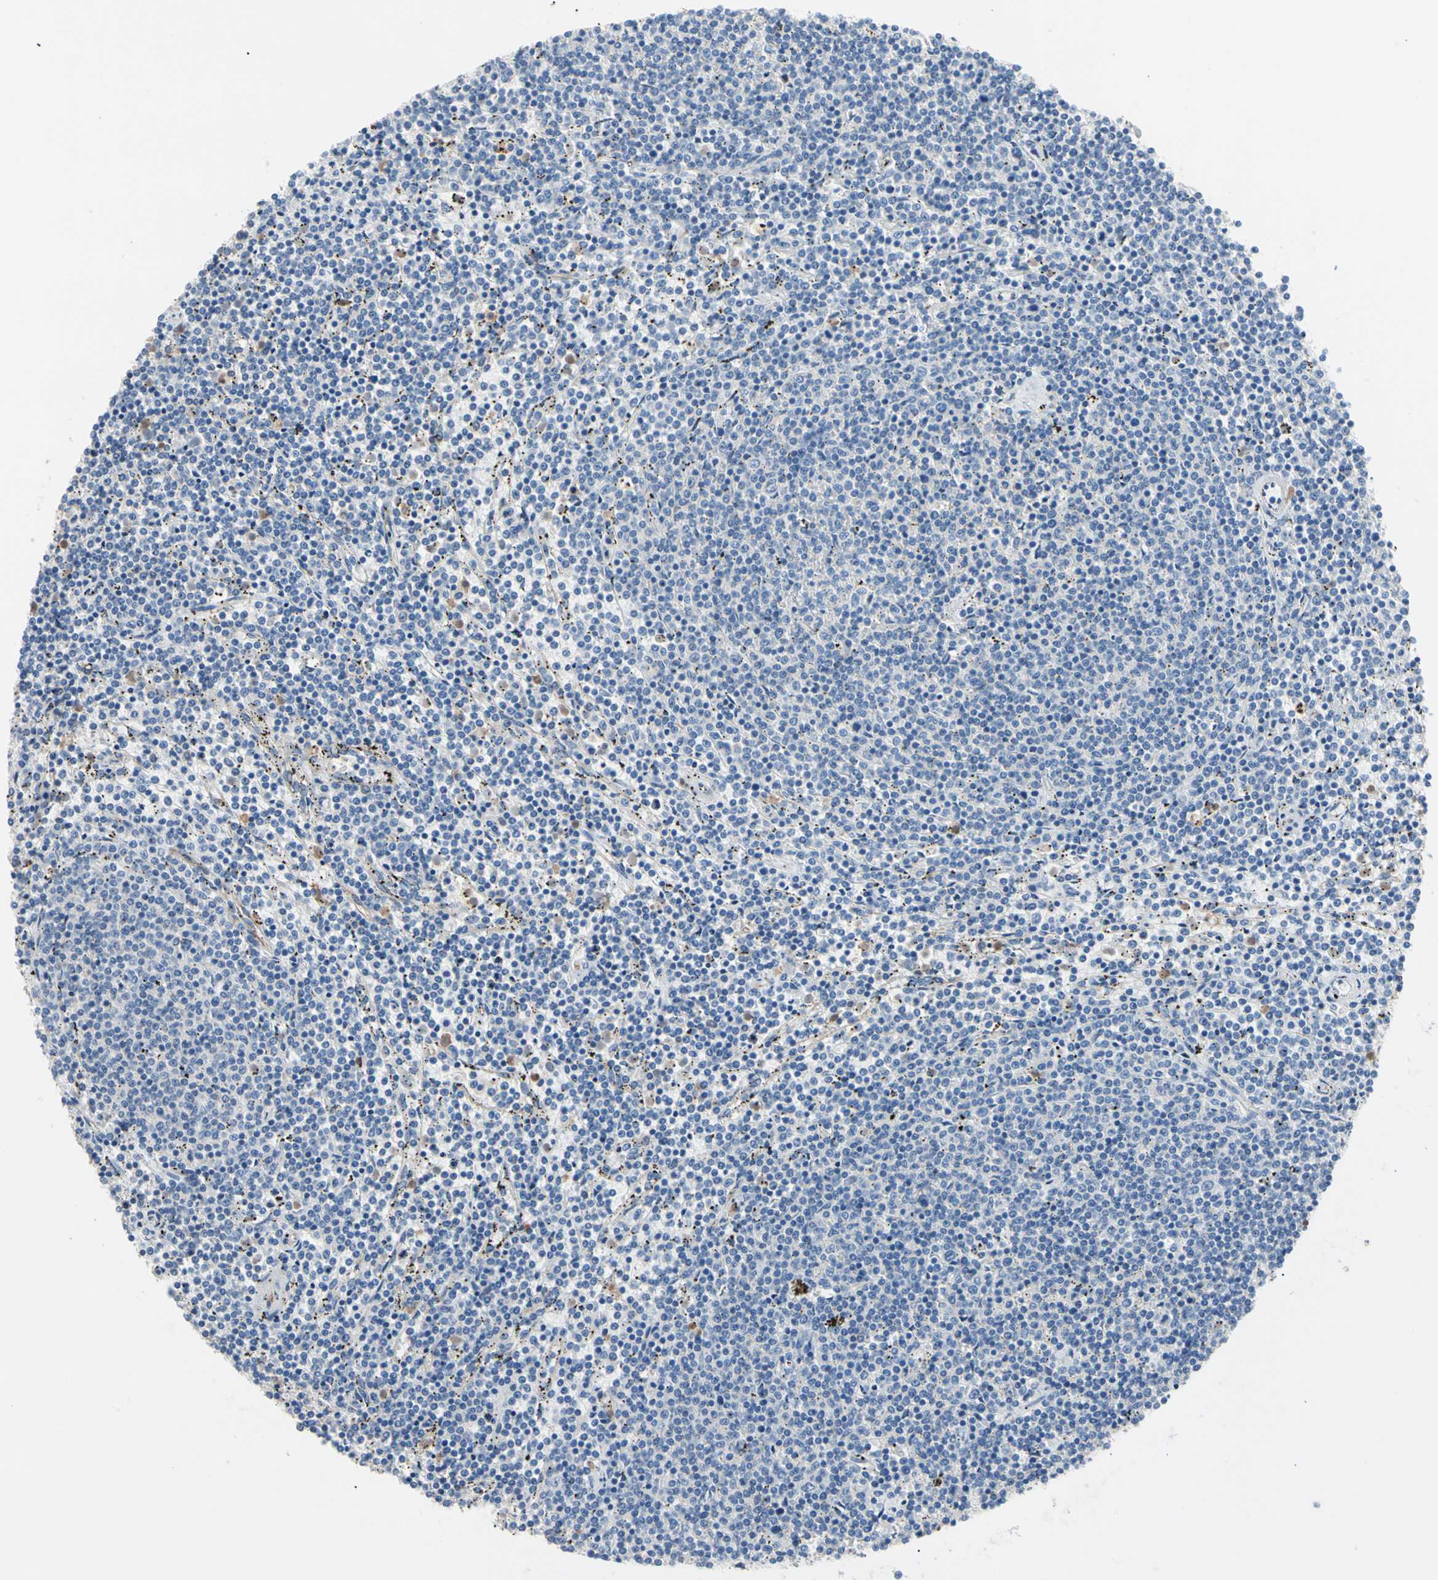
{"staining": {"intensity": "negative", "quantity": "none", "location": "none"}, "tissue": "lymphoma", "cell_type": "Tumor cells", "image_type": "cancer", "snomed": [{"axis": "morphology", "description": "Malignant lymphoma, non-Hodgkin's type, Low grade"}, {"axis": "topography", "description": "Spleen"}], "caption": "High power microscopy image of an immunohistochemistry photomicrograph of lymphoma, revealing no significant expression in tumor cells.", "gene": "BBOX1", "patient": {"sex": "female", "age": 50}}